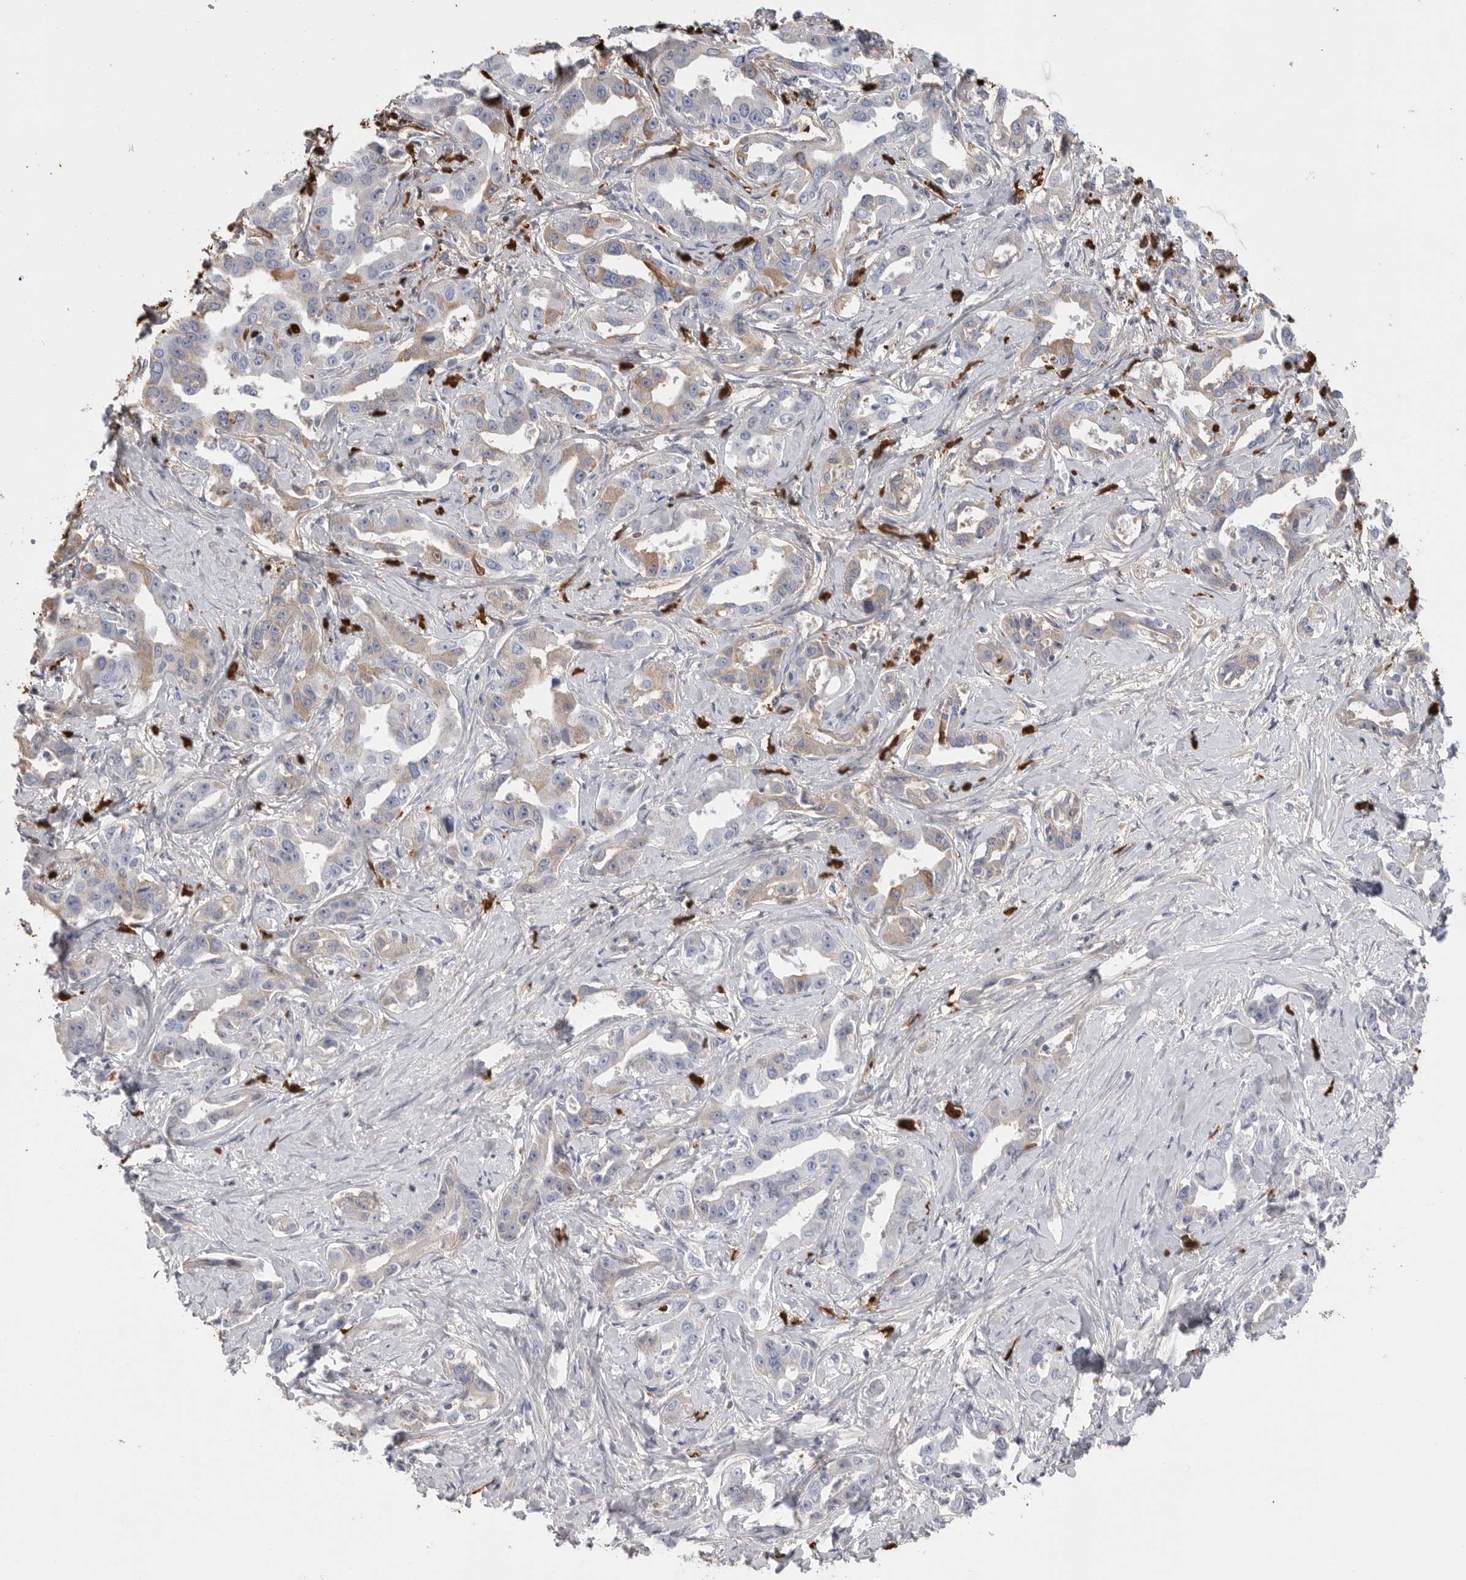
{"staining": {"intensity": "weak", "quantity": "25%-75%", "location": "cytoplasmic/membranous"}, "tissue": "liver cancer", "cell_type": "Tumor cells", "image_type": "cancer", "snomed": [{"axis": "morphology", "description": "Cholangiocarcinoma"}, {"axis": "topography", "description": "Liver"}], "caption": "Human liver cancer (cholangiocarcinoma) stained with a brown dye shows weak cytoplasmic/membranous positive positivity in about 25%-75% of tumor cells.", "gene": "CYB561D1", "patient": {"sex": "male", "age": 59}}